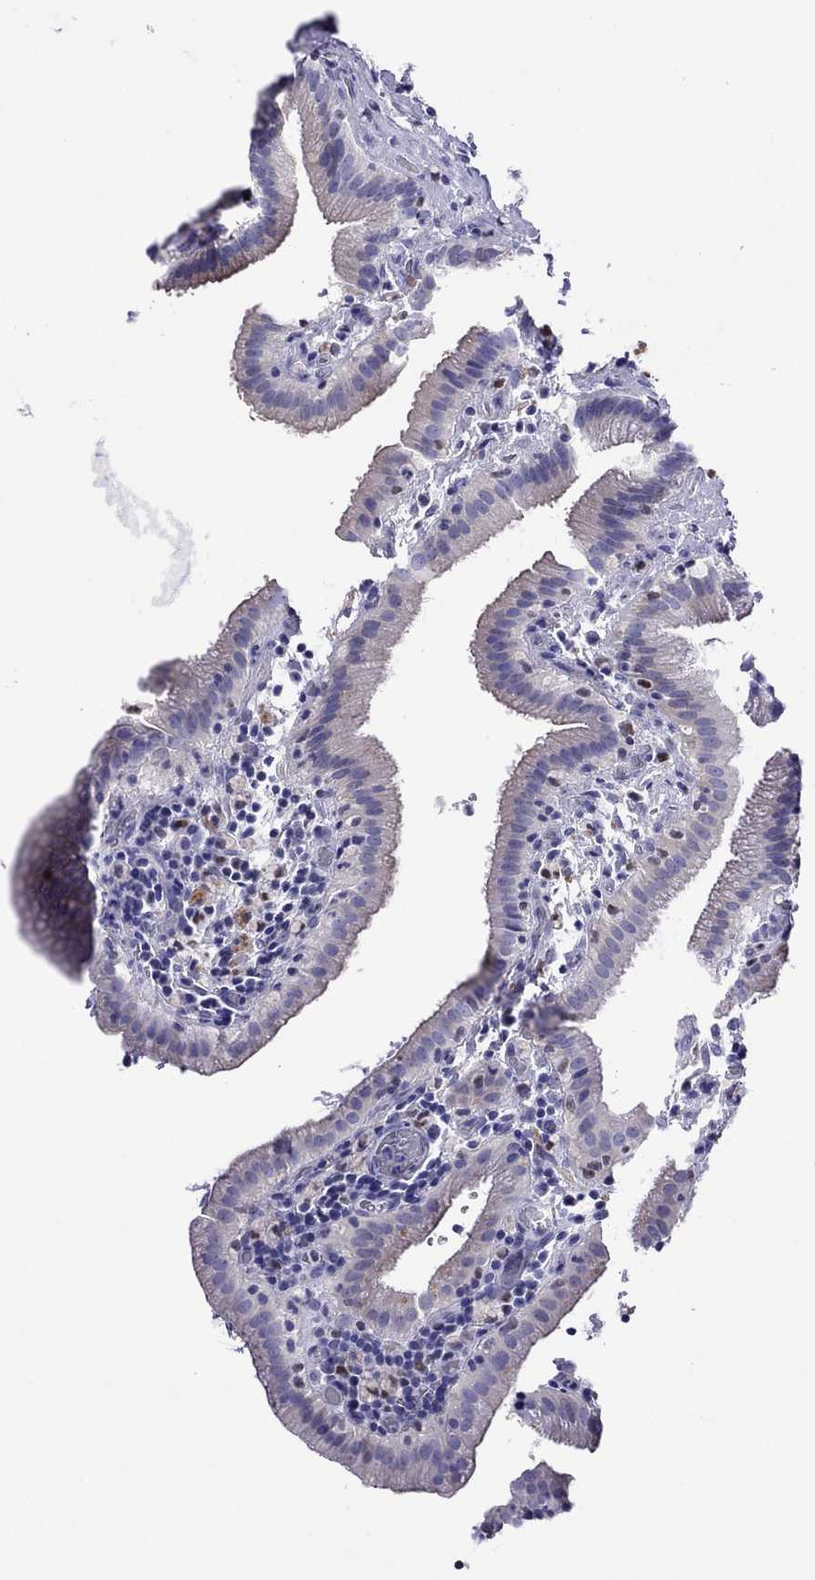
{"staining": {"intensity": "negative", "quantity": "none", "location": "none"}, "tissue": "gallbladder", "cell_type": "Glandular cells", "image_type": "normal", "snomed": [{"axis": "morphology", "description": "Normal tissue, NOS"}, {"axis": "topography", "description": "Gallbladder"}], "caption": "DAB (3,3'-diaminobenzidine) immunohistochemical staining of unremarkable gallbladder exhibits no significant expression in glandular cells. (DAB immunohistochemistry (IHC) visualized using brightfield microscopy, high magnification).", "gene": "MPZ", "patient": {"sex": "male", "age": 62}}